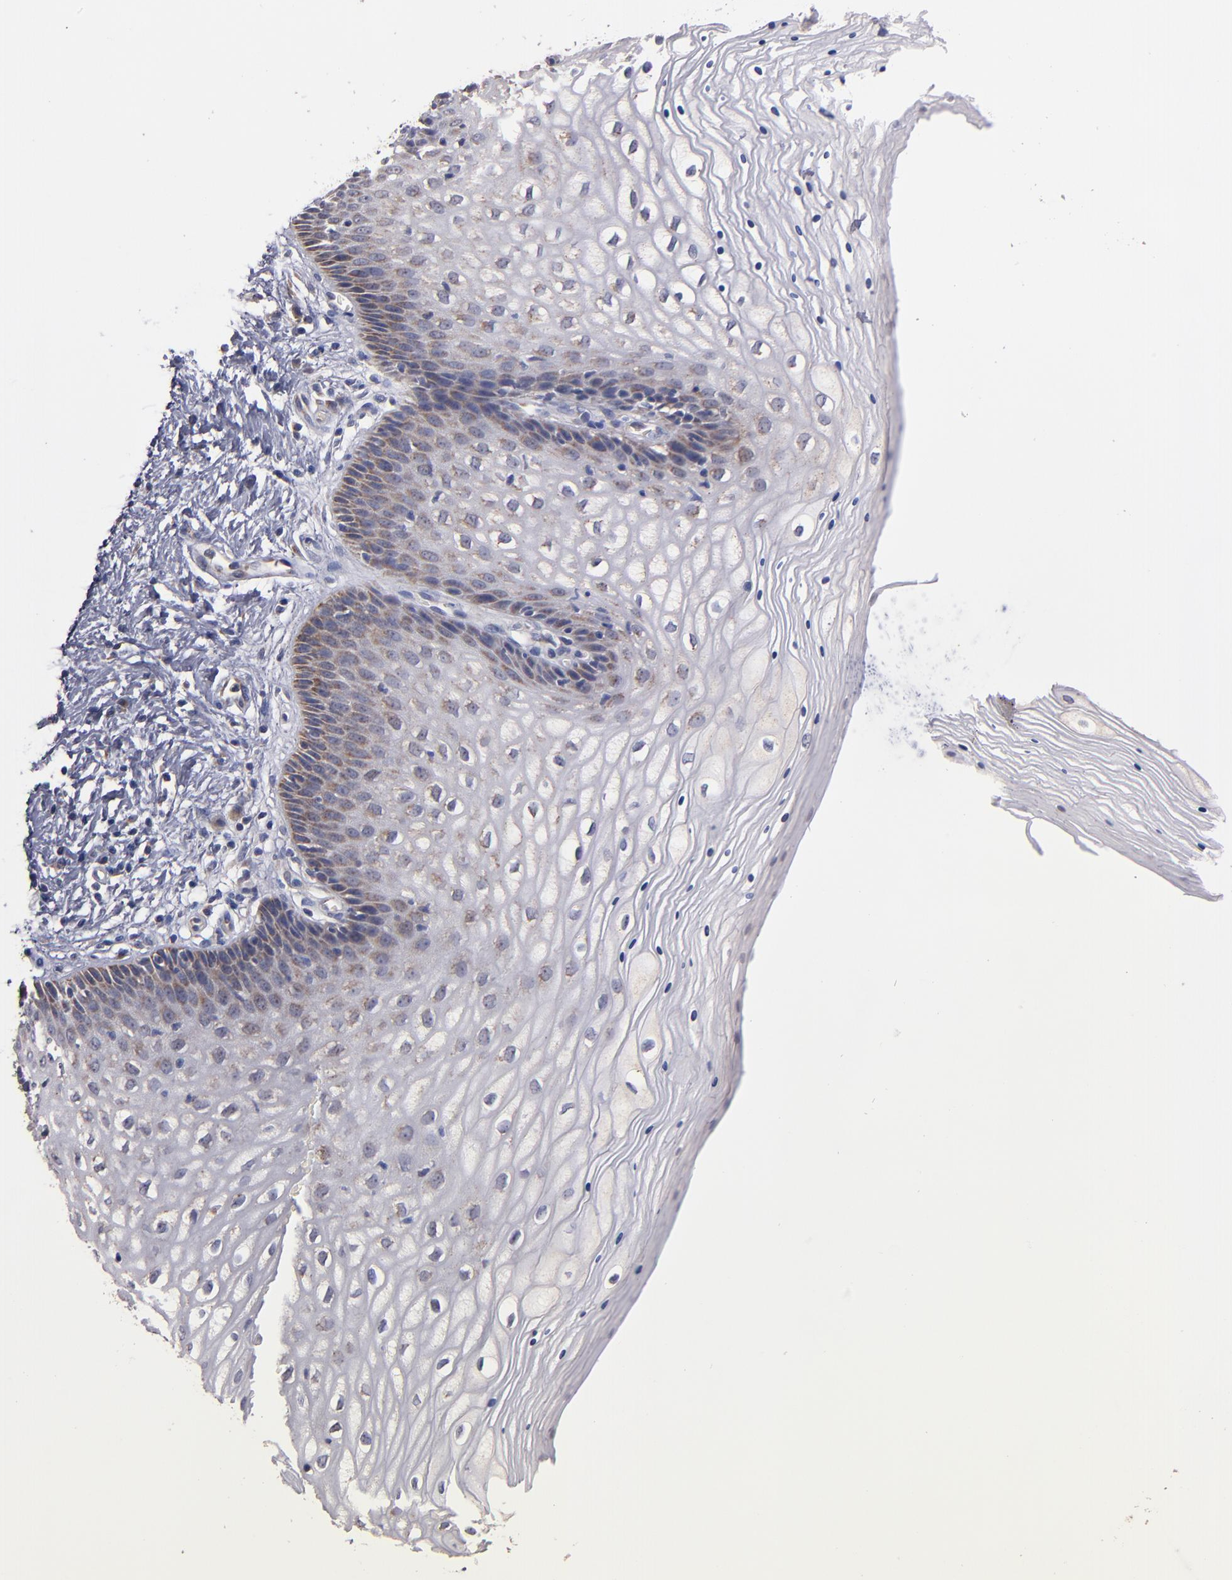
{"staining": {"intensity": "weak", "quantity": "<25%", "location": "cytoplasmic/membranous"}, "tissue": "vagina", "cell_type": "Squamous epithelial cells", "image_type": "normal", "snomed": [{"axis": "morphology", "description": "Normal tissue, NOS"}, {"axis": "topography", "description": "Vagina"}], "caption": "This is a micrograph of immunohistochemistry staining of normal vagina, which shows no staining in squamous epithelial cells.", "gene": "DIABLO", "patient": {"sex": "female", "age": 34}}